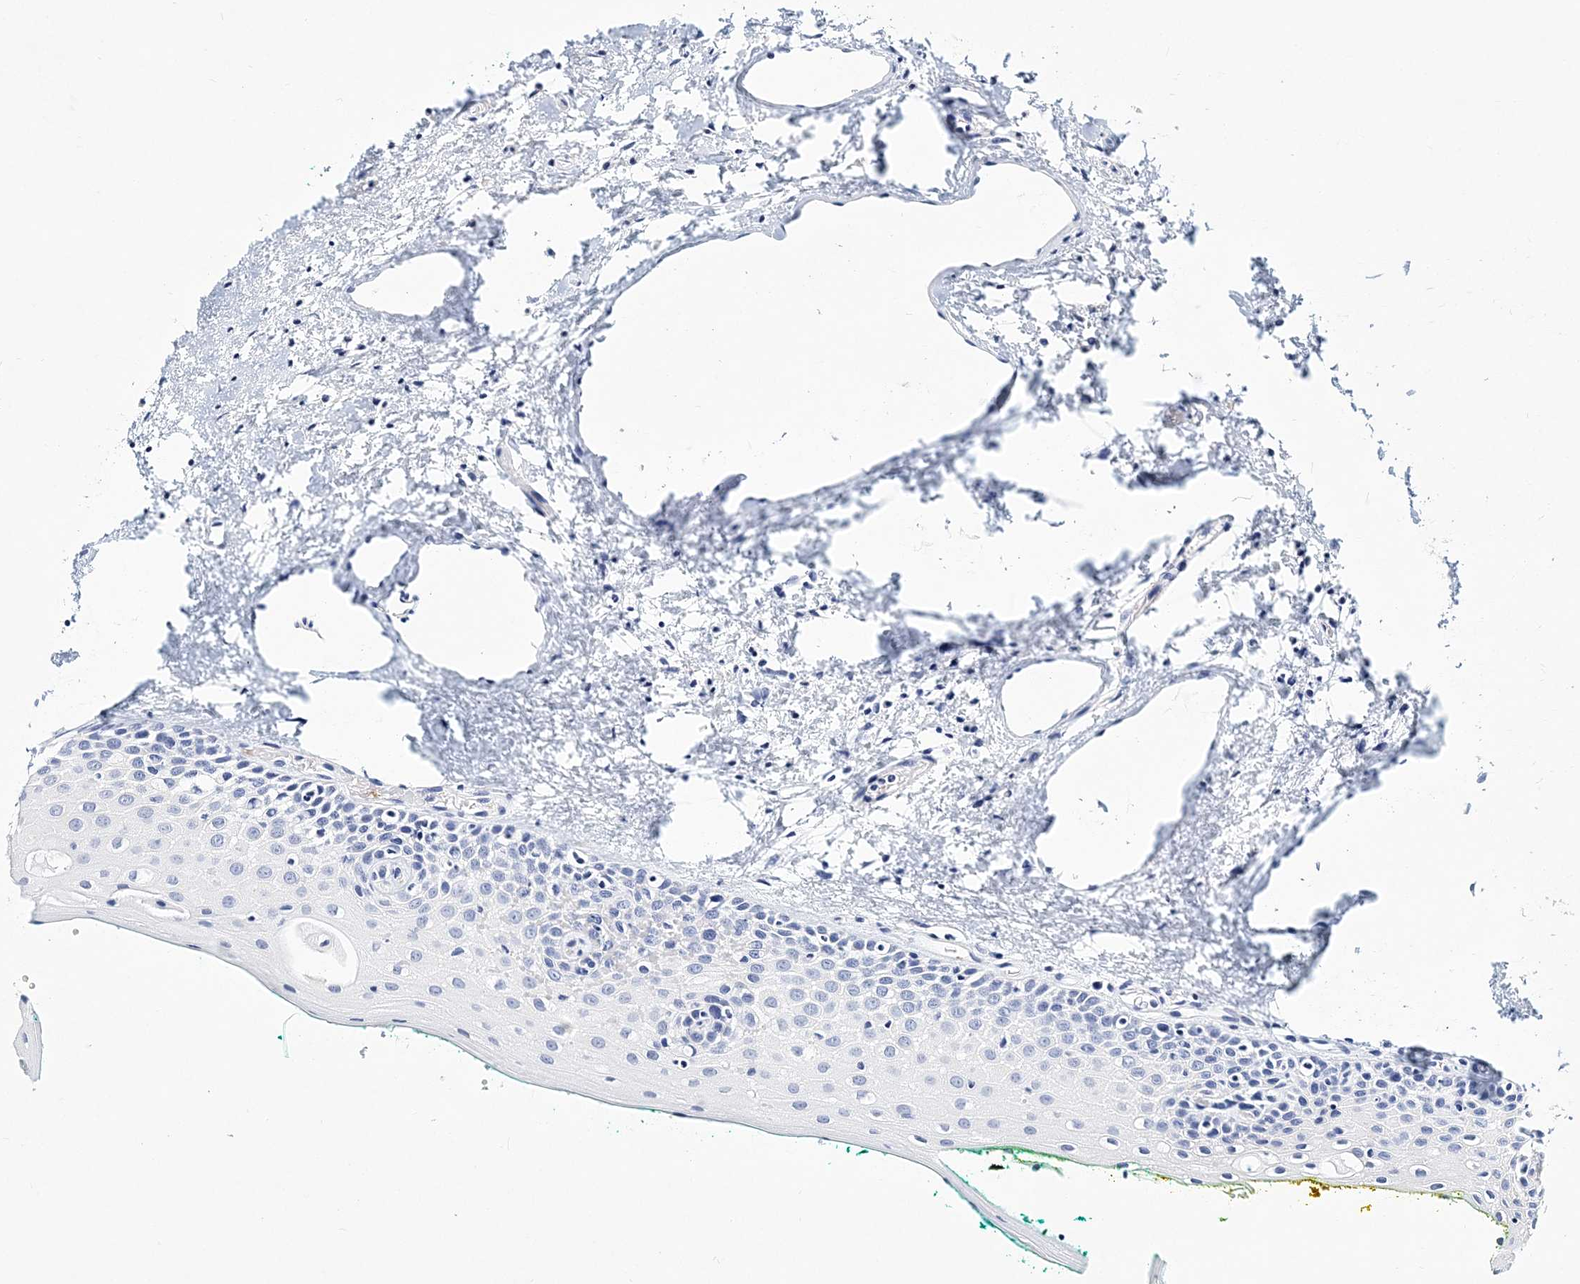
{"staining": {"intensity": "negative", "quantity": "none", "location": "none"}, "tissue": "oral mucosa", "cell_type": "Squamous epithelial cells", "image_type": "normal", "snomed": [{"axis": "morphology", "description": "Normal tissue, NOS"}, {"axis": "topography", "description": "Oral tissue"}], "caption": "This is a histopathology image of immunohistochemistry (IHC) staining of benign oral mucosa, which shows no positivity in squamous epithelial cells. (Stains: DAB immunohistochemistry (IHC) with hematoxylin counter stain, Microscopy: brightfield microscopy at high magnification).", "gene": "ITGA2B", "patient": {"sex": "female", "age": 70}}